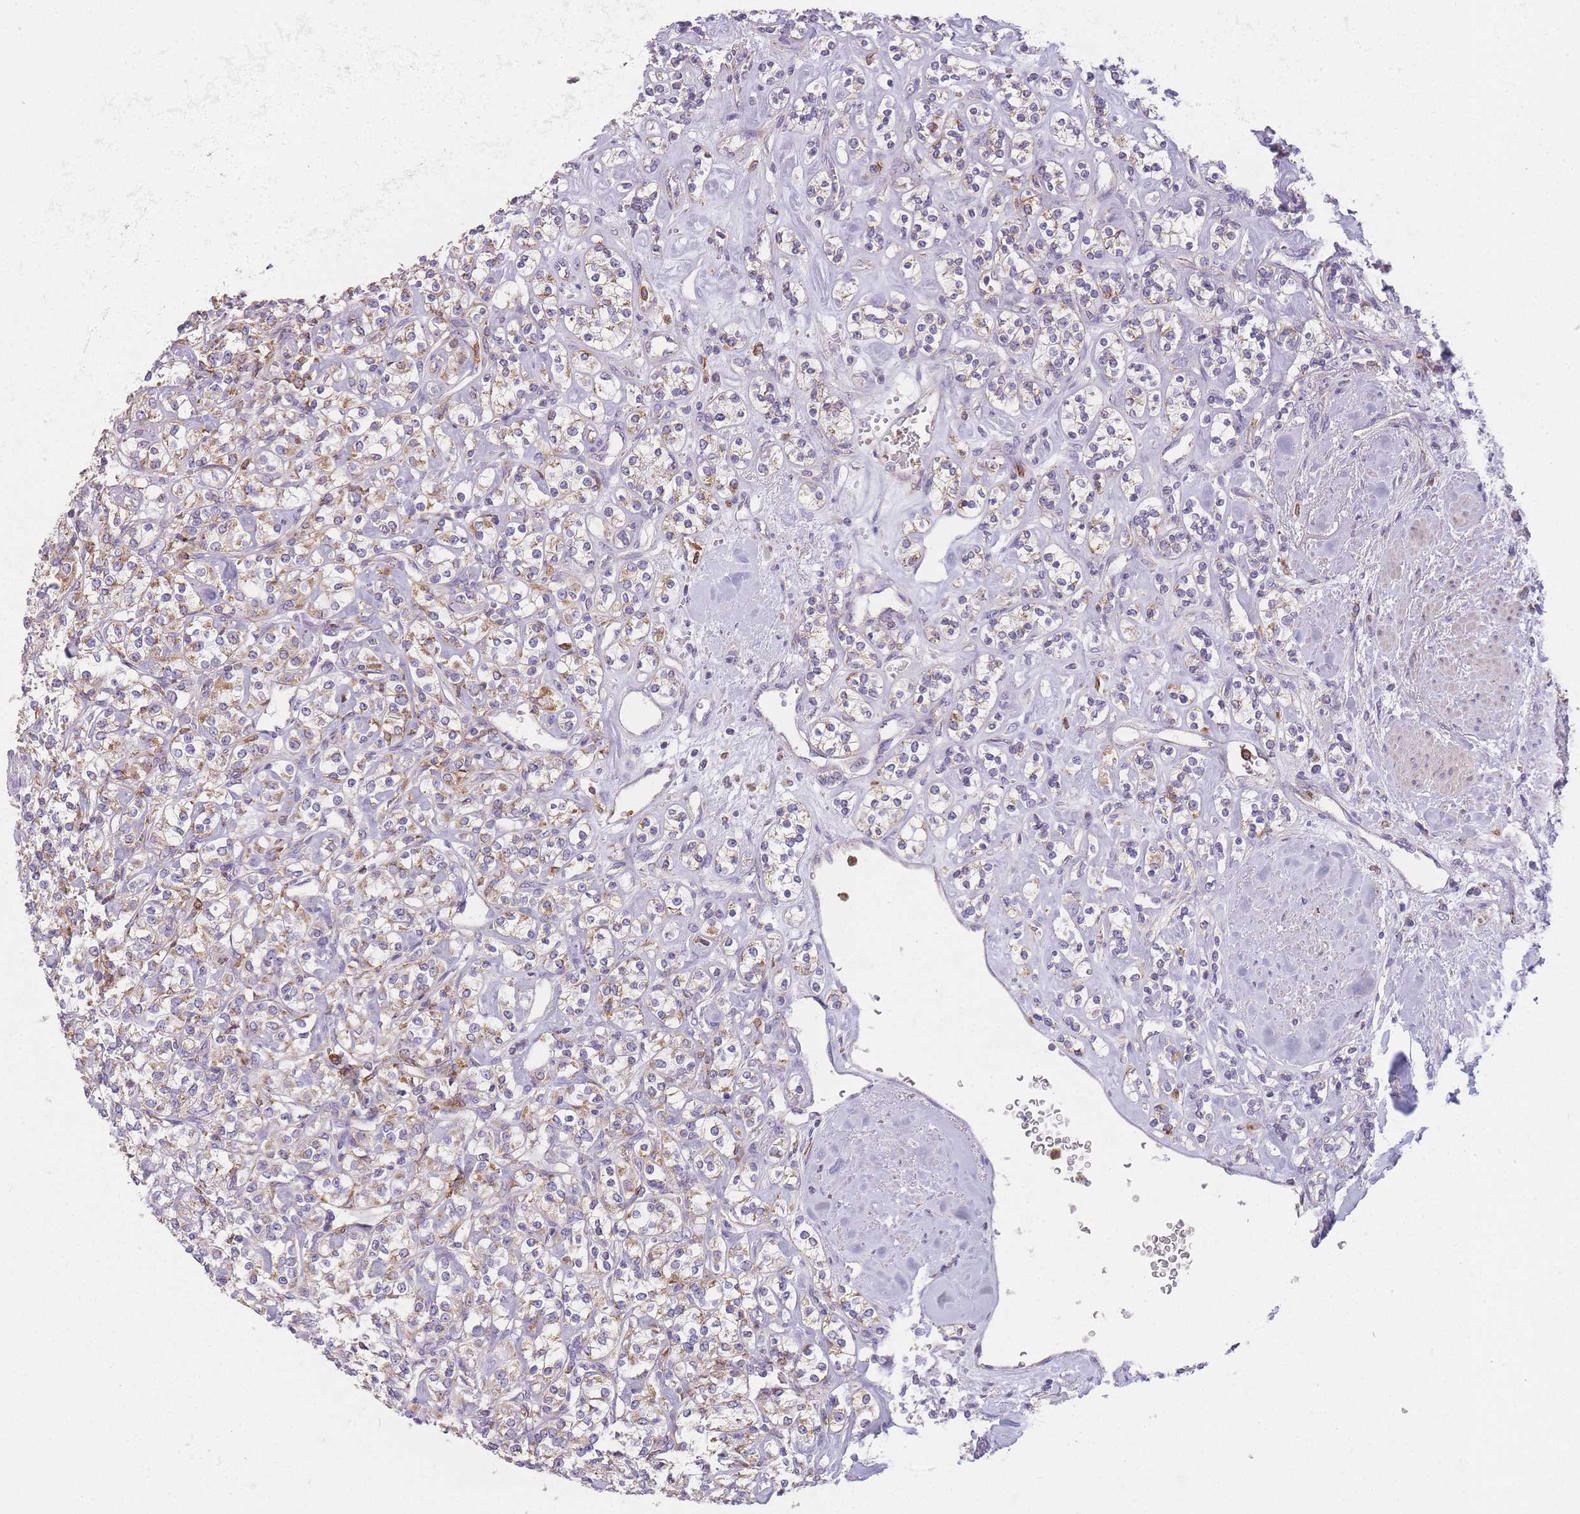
{"staining": {"intensity": "weak", "quantity": "25%-75%", "location": "cytoplasmic/membranous"}, "tissue": "renal cancer", "cell_type": "Tumor cells", "image_type": "cancer", "snomed": [{"axis": "morphology", "description": "Adenocarcinoma, NOS"}, {"axis": "topography", "description": "Kidney"}], "caption": "IHC micrograph of neoplastic tissue: renal cancer stained using IHC reveals low levels of weak protein expression localized specifically in the cytoplasmic/membranous of tumor cells, appearing as a cytoplasmic/membranous brown color.", "gene": "PRAM1", "patient": {"sex": "male", "age": 77}}